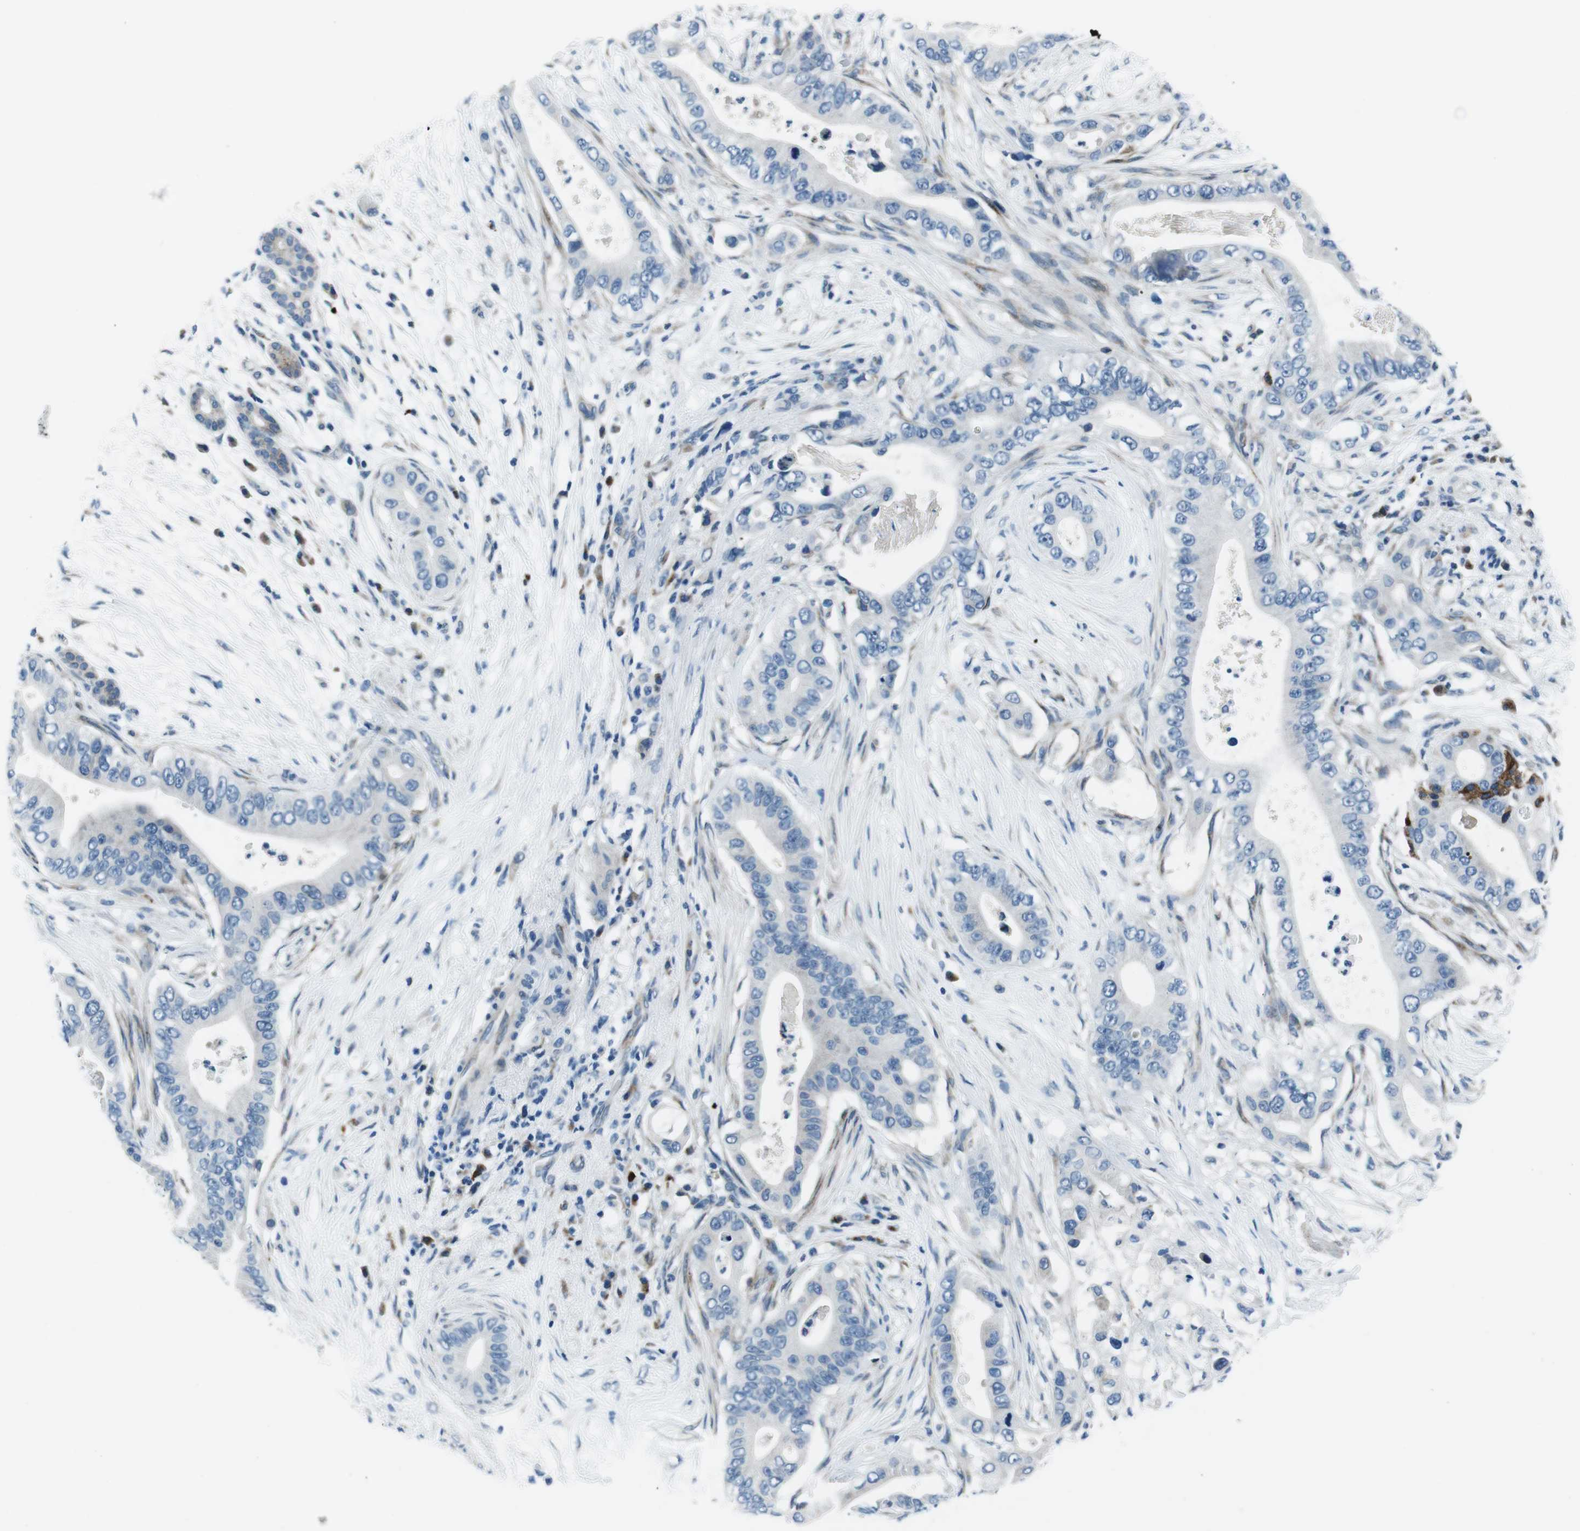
{"staining": {"intensity": "negative", "quantity": "none", "location": "none"}, "tissue": "pancreatic cancer", "cell_type": "Tumor cells", "image_type": "cancer", "snomed": [{"axis": "morphology", "description": "Adenocarcinoma, NOS"}, {"axis": "topography", "description": "Pancreas"}], "caption": "The immunohistochemistry micrograph has no significant positivity in tumor cells of pancreatic adenocarcinoma tissue.", "gene": "NUCB2", "patient": {"sex": "male", "age": 77}}